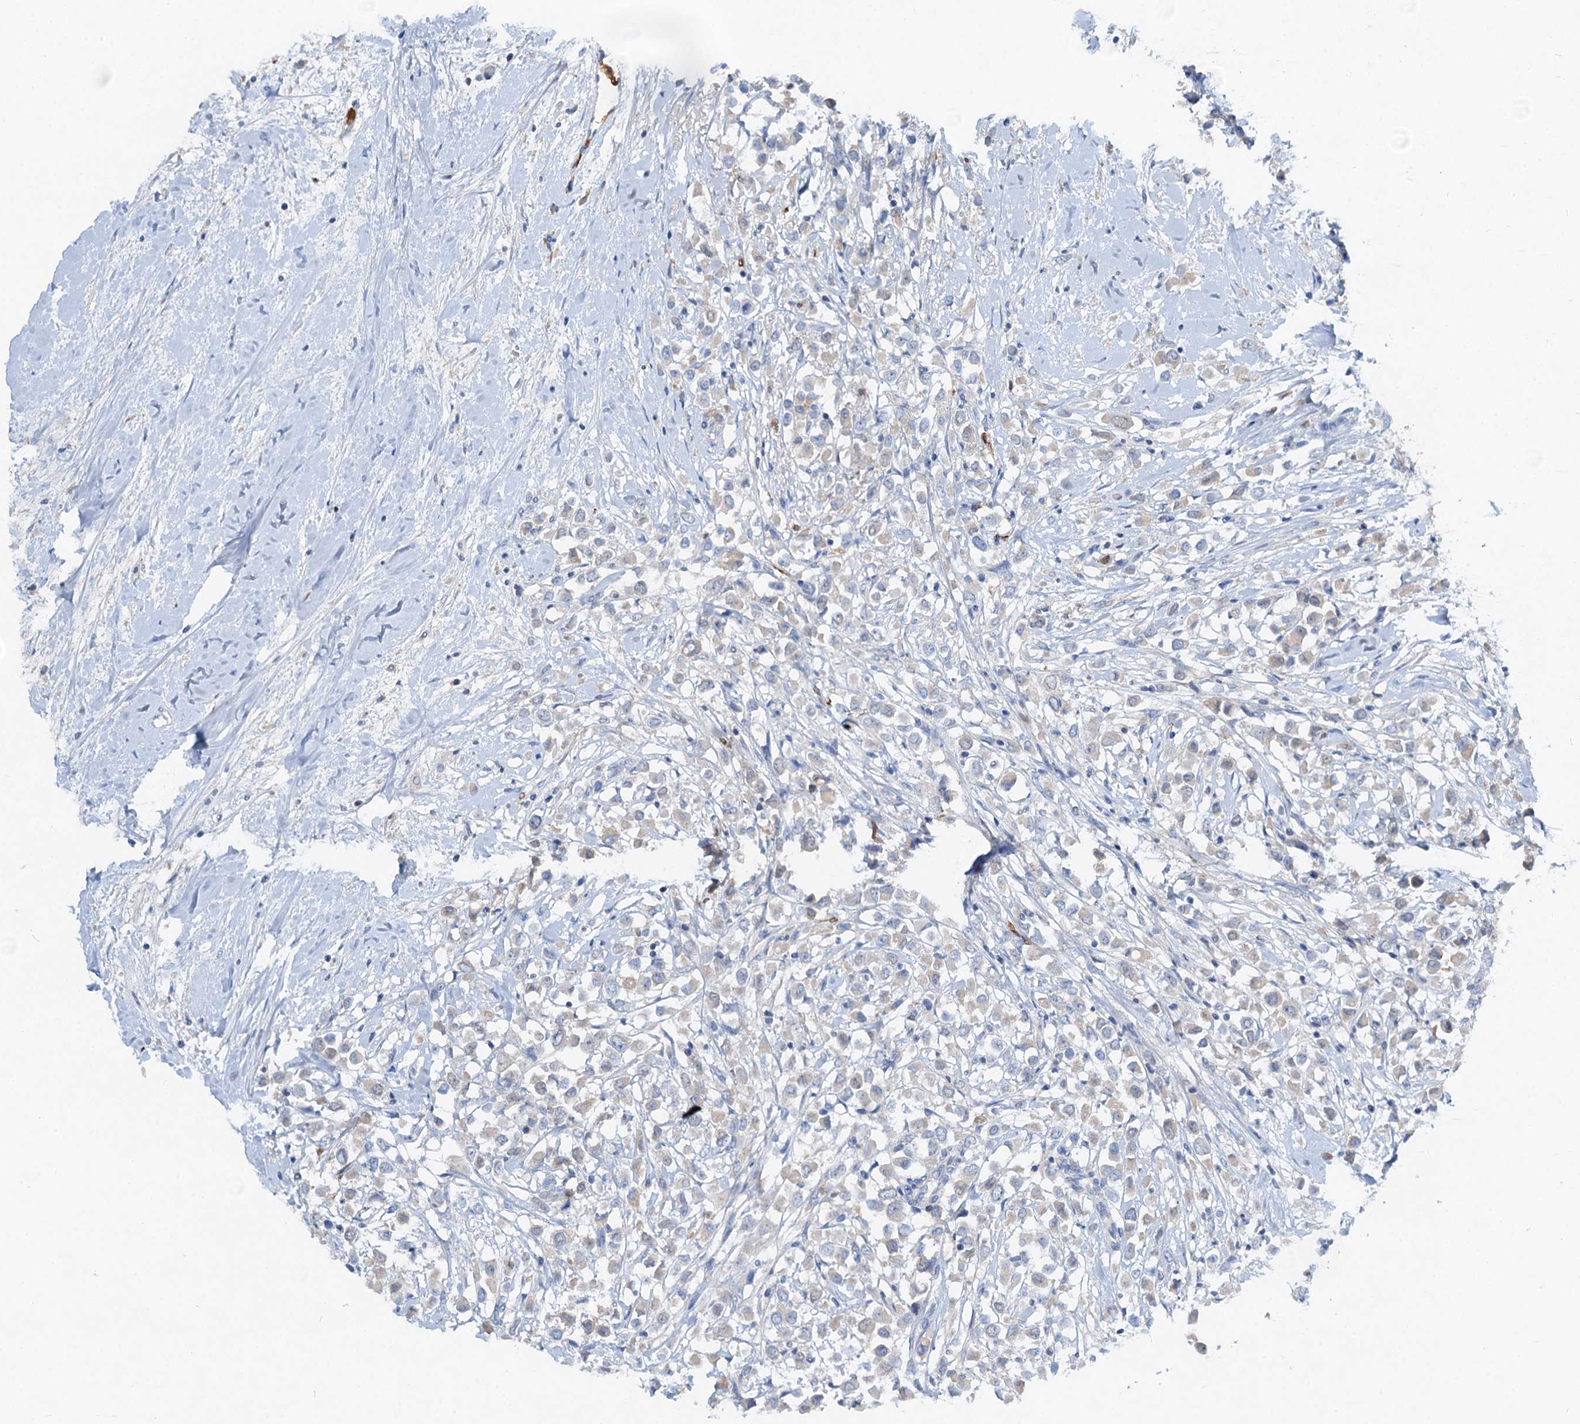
{"staining": {"intensity": "negative", "quantity": "none", "location": "none"}, "tissue": "breast cancer", "cell_type": "Tumor cells", "image_type": "cancer", "snomed": [{"axis": "morphology", "description": "Duct carcinoma"}, {"axis": "topography", "description": "Breast"}], "caption": "Immunohistochemistry histopathology image of neoplastic tissue: human breast cancer stained with DAB exhibits no significant protein positivity in tumor cells.", "gene": "OTOA", "patient": {"sex": "female", "age": 87}}